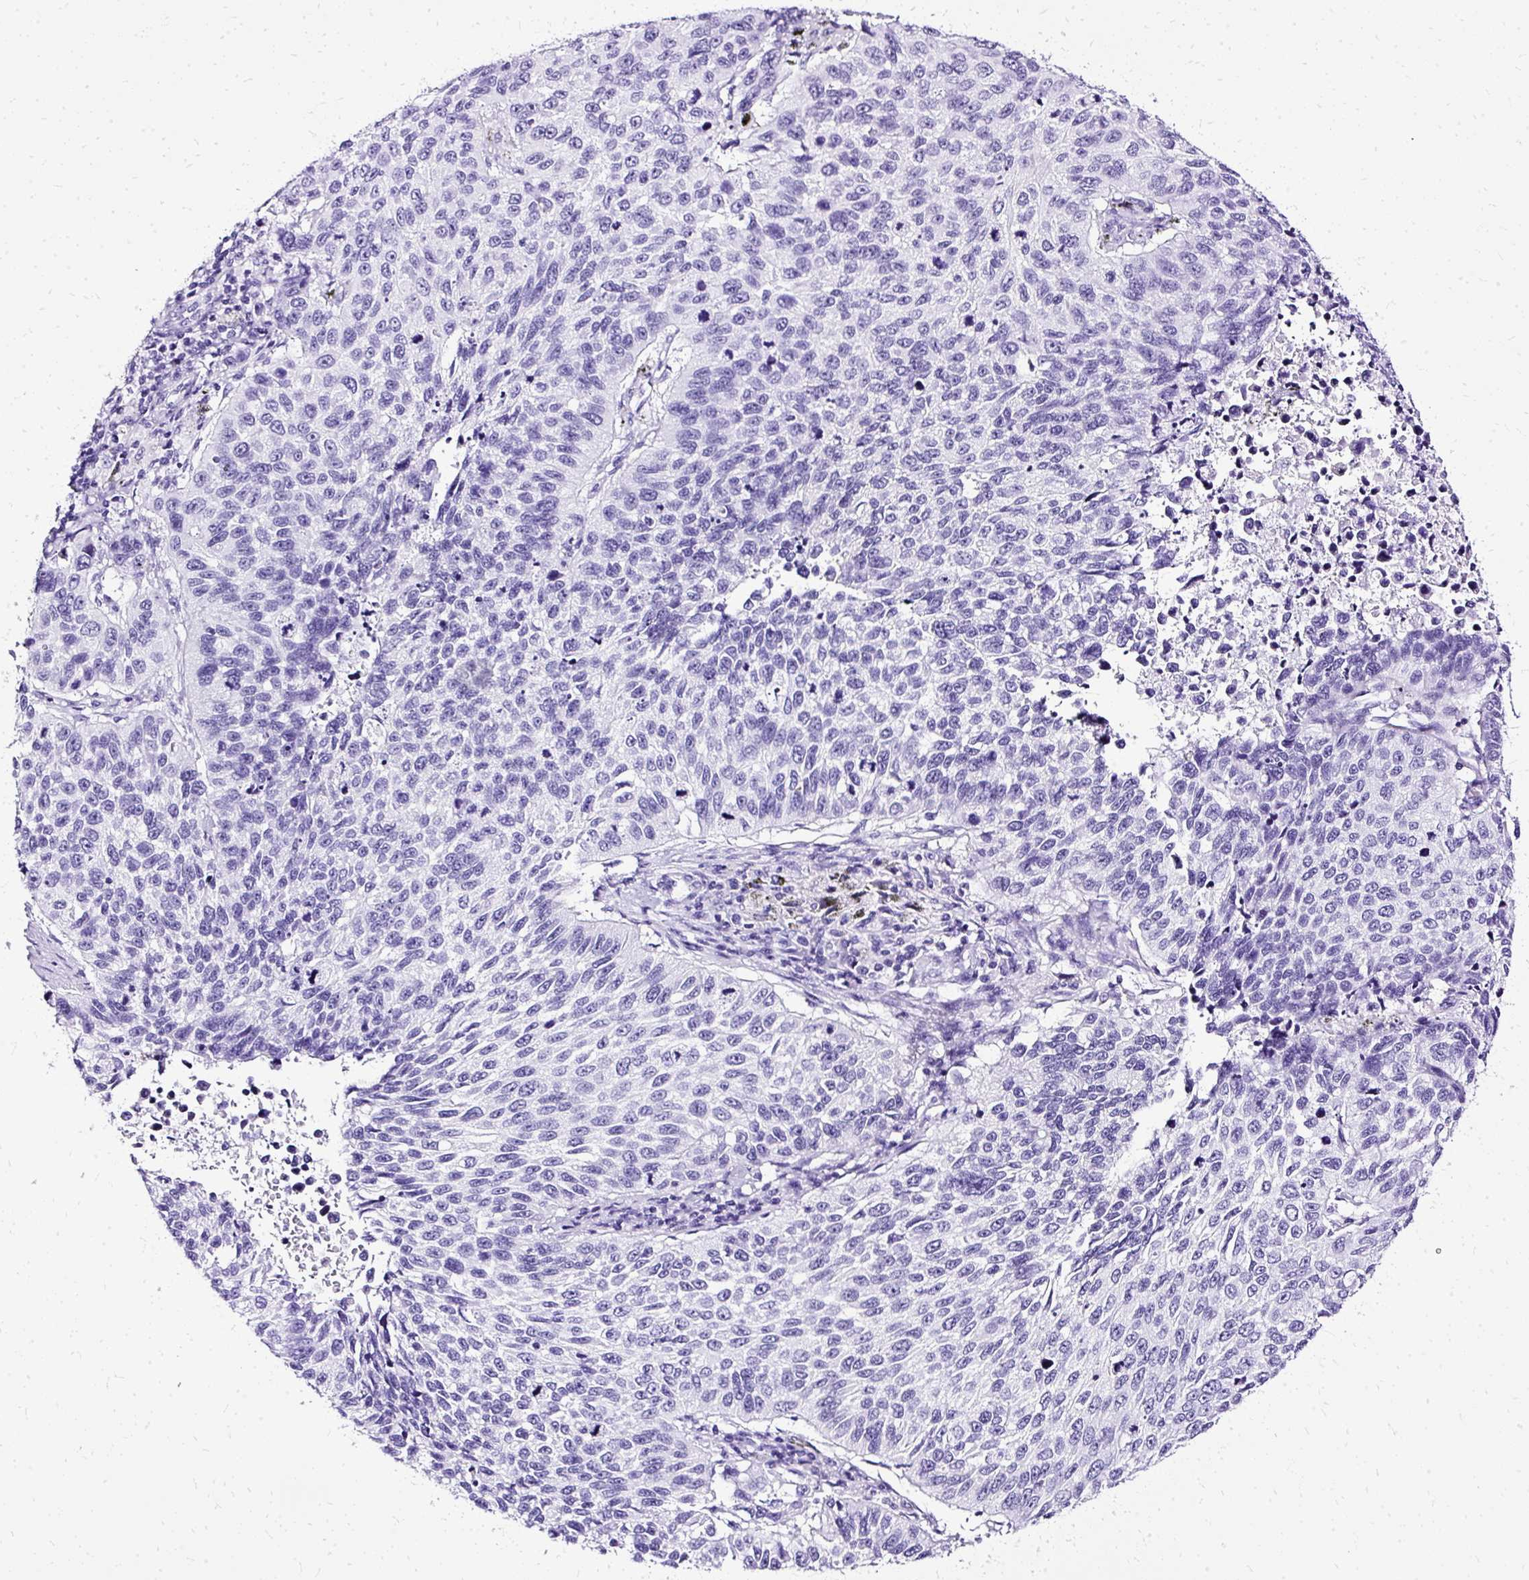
{"staining": {"intensity": "negative", "quantity": "none", "location": "none"}, "tissue": "lung cancer", "cell_type": "Tumor cells", "image_type": "cancer", "snomed": [{"axis": "morphology", "description": "Squamous cell carcinoma, NOS"}, {"axis": "topography", "description": "Lung"}], "caption": "DAB immunohistochemical staining of human squamous cell carcinoma (lung) displays no significant staining in tumor cells. (DAB (3,3'-diaminobenzidine) IHC, high magnification).", "gene": "SLC8A2", "patient": {"sex": "male", "age": 62}}